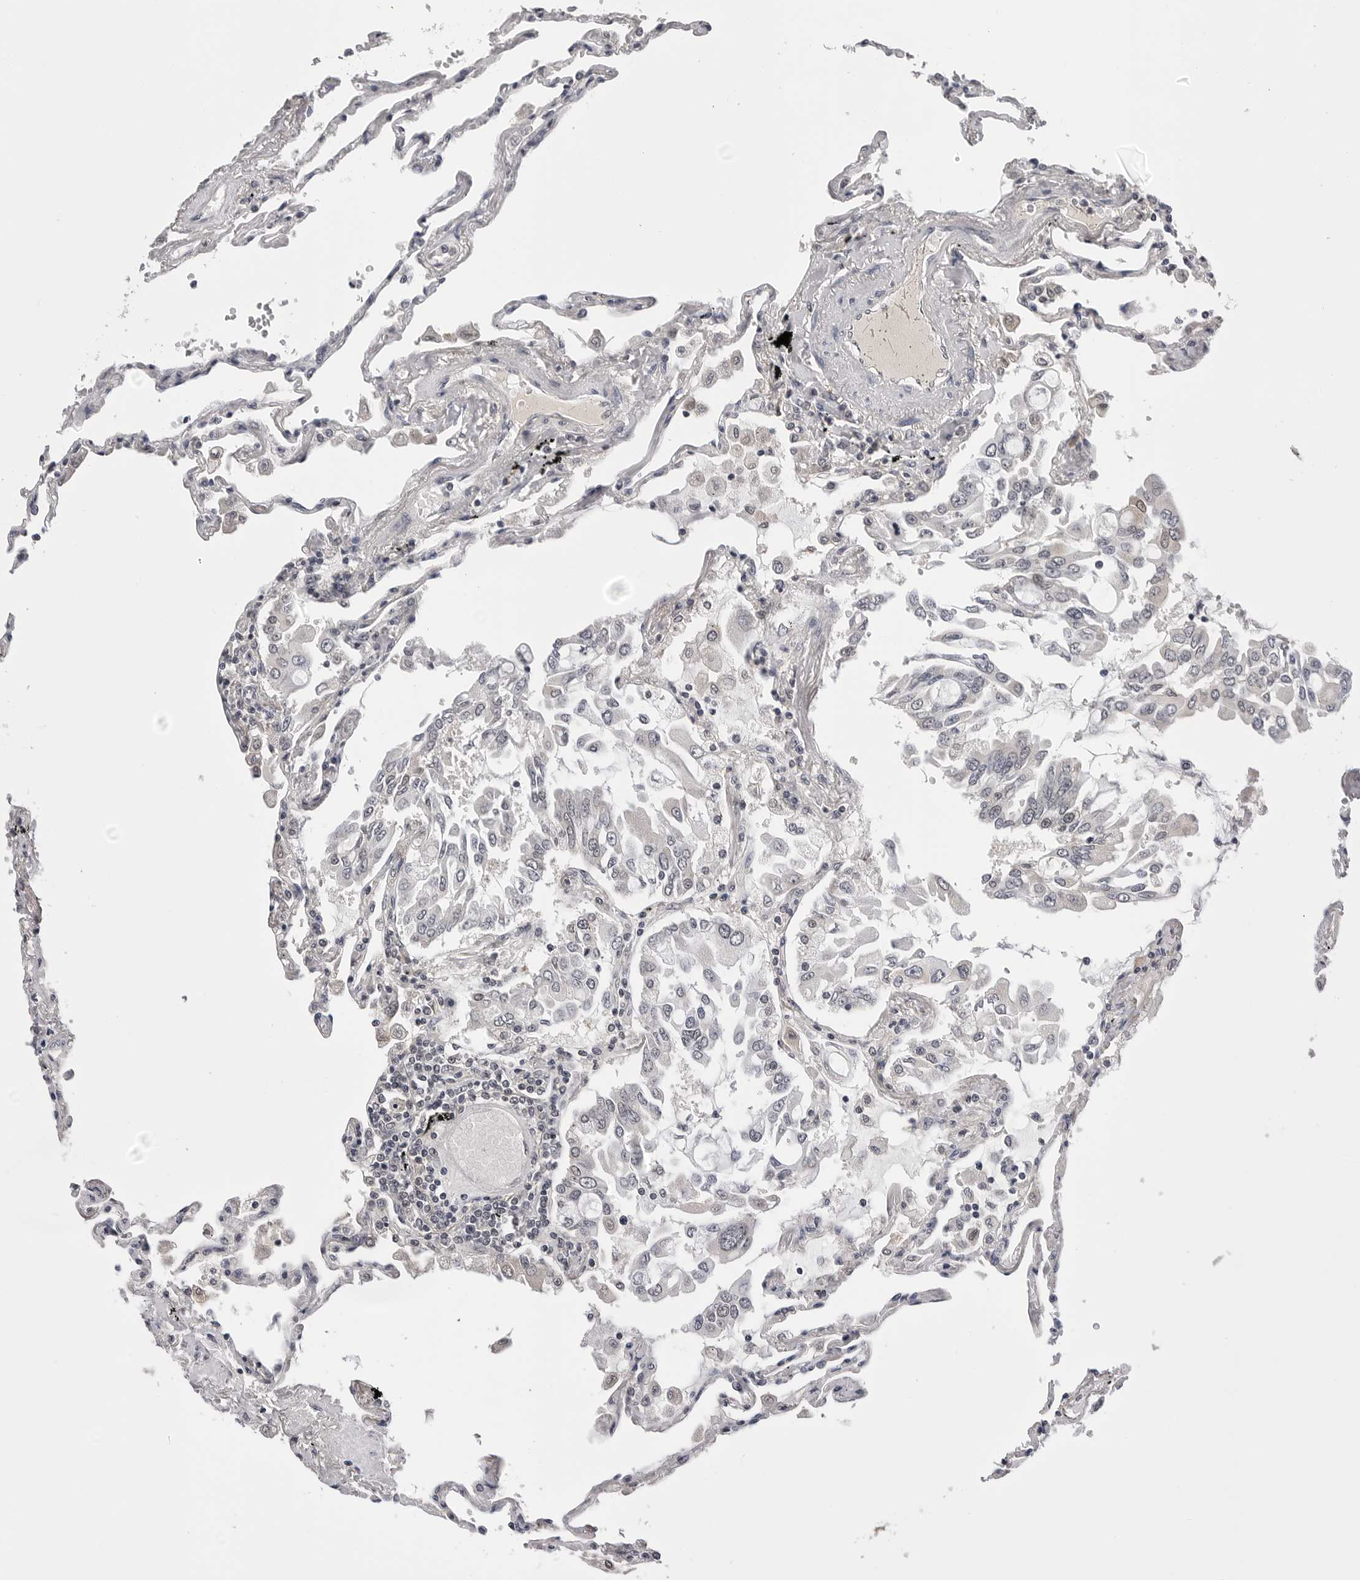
{"staining": {"intensity": "negative", "quantity": "none", "location": "none"}, "tissue": "lung", "cell_type": "Alveolar cells", "image_type": "normal", "snomed": [{"axis": "morphology", "description": "Normal tissue, NOS"}, {"axis": "topography", "description": "Lung"}], "caption": "This image is of normal lung stained with immunohistochemistry to label a protein in brown with the nuclei are counter-stained blue. There is no positivity in alveolar cells.", "gene": "CDK20", "patient": {"sex": "female", "age": 67}}